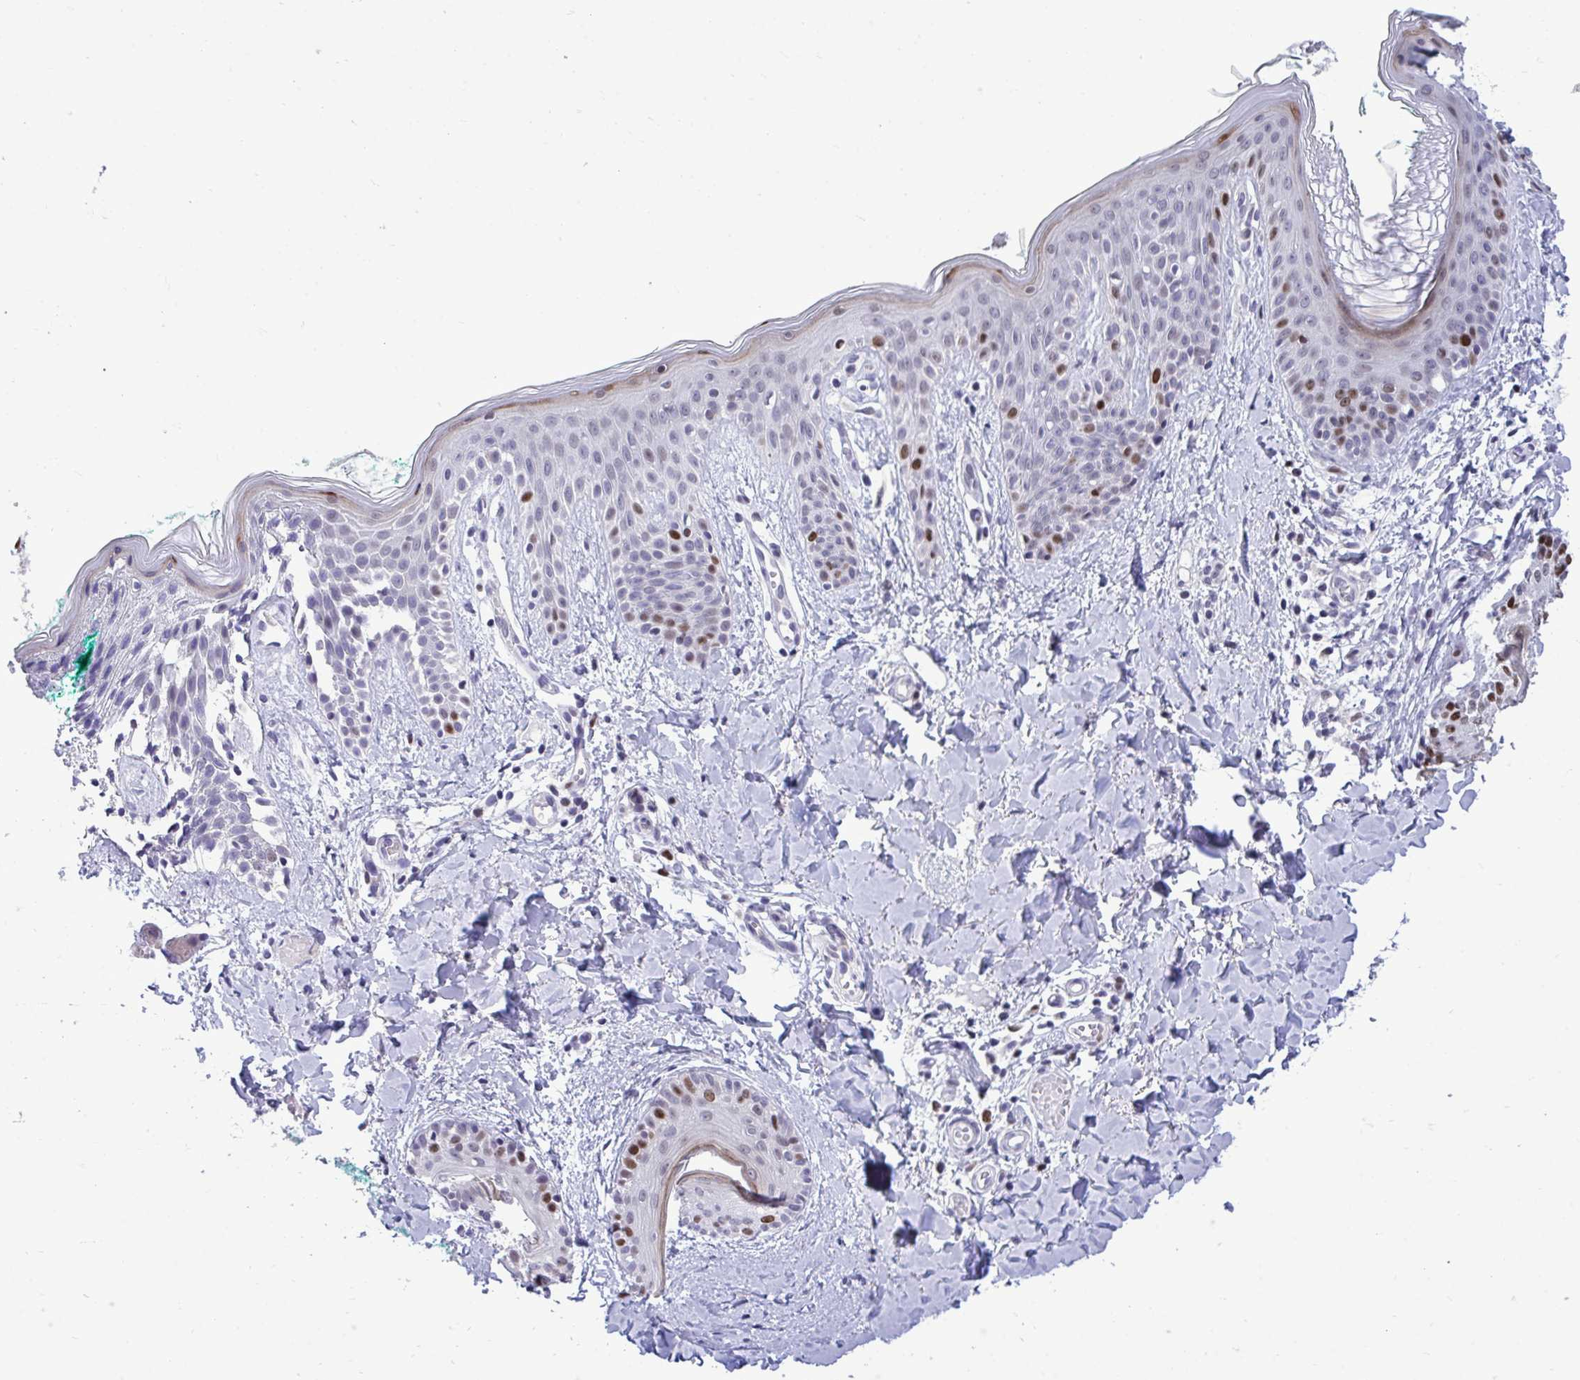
{"staining": {"intensity": "strong", "quantity": "<25%", "location": "nuclear"}, "tissue": "skin", "cell_type": "Fibroblasts", "image_type": "normal", "snomed": [{"axis": "morphology", "description": "Normal tissue, NOS"}, {"axis": "topography", "description": "Skin"}], "caption": "A photomicrograph of skin stained for a protein displays strong nuclear brown staining in fibroblasts. The protein of interest is stained brown, and the nuclei are stained in blue (DAB IHC with brightfield microscopy, high magnification).", "gene": "C1QL2", "patient": {"sex": "male", "age": 16}}